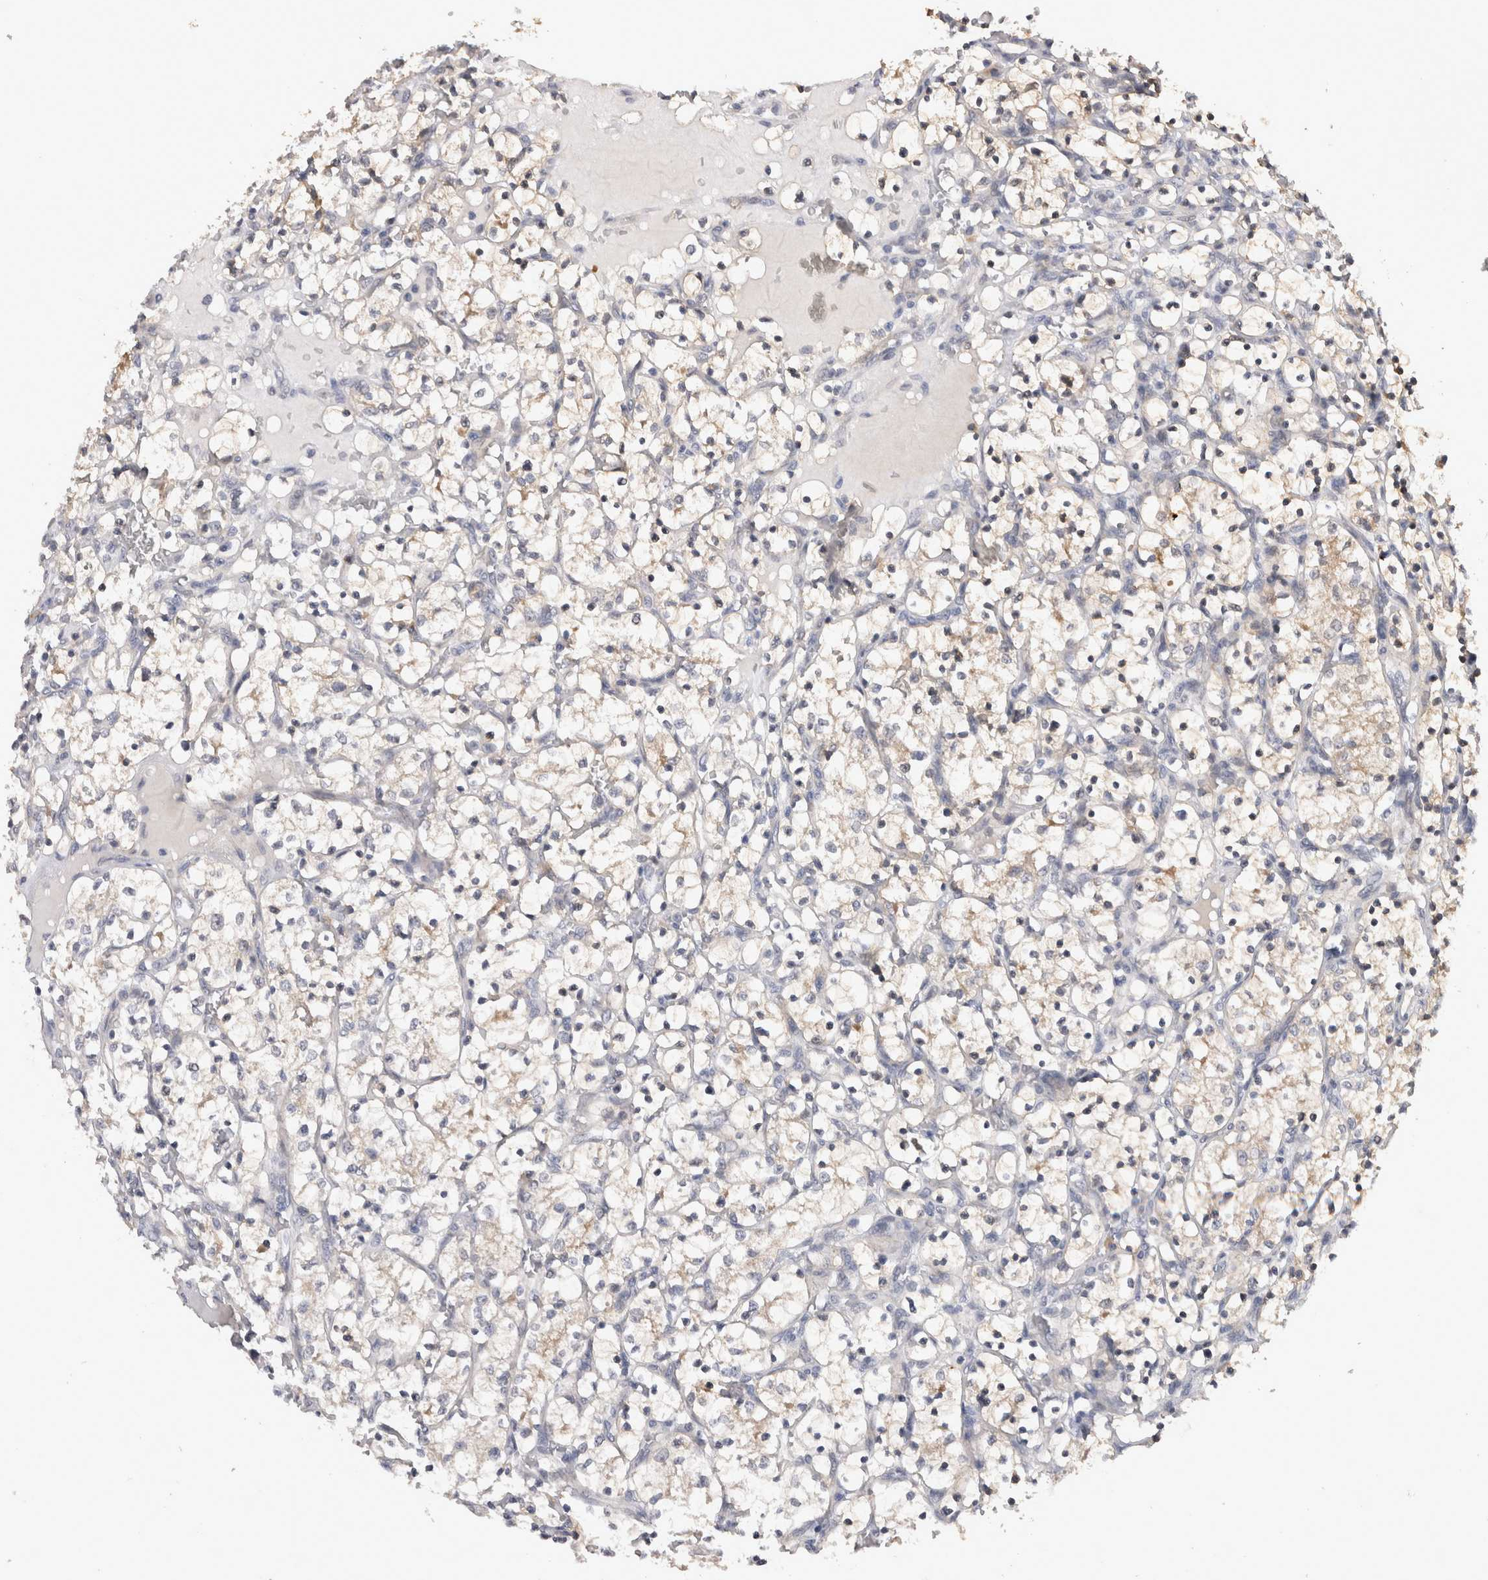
{"staining": {"intensity": "weak", "quantity": "<25%", "location": "cytoplasmic/membranous"}, "tissue": "renal cancer", "cell_type": "Tumor cells", "image_type": "cancer", "snomed": [{"axis": "morphology", "description": "Adenocarcinoma, NOS"}, {"axis": "topography", "description": "Kidney"}], "caption": "Adenocarcinoma (renal) stained for a protein using immunohistochemistry (IHC) demonstrates no staining tumor cells.", "gene": "CRYBG1", "patient": {"sex": "female", "age": 69}}